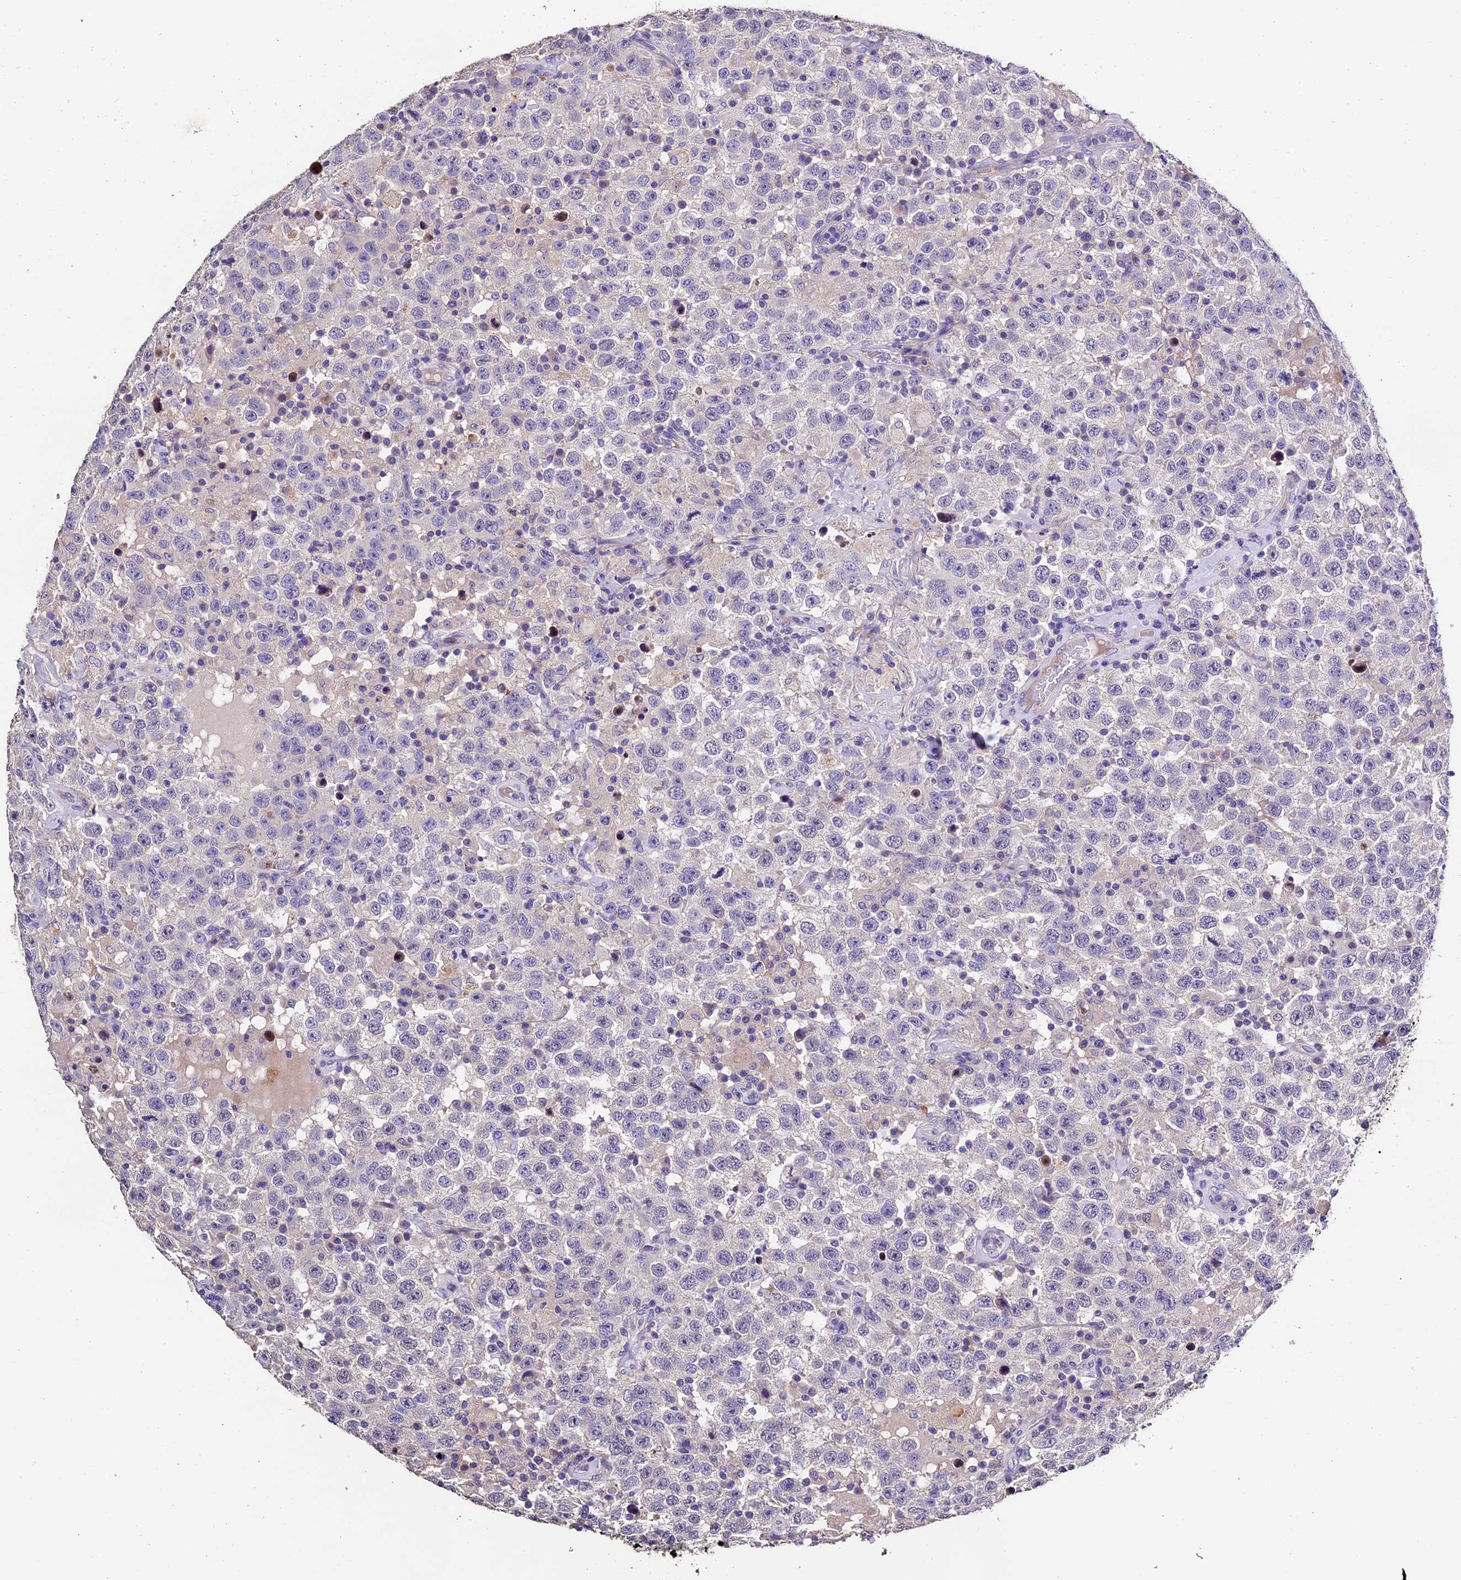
{"staining": {"intensity": "negative", "quantity": "none", "location": "none"}, "tissue": "testis cancer", "cell_type": "Tumor cells", "image_type": "cancer", "snomed": [{"axis": "morphology", "description": "Seminoma, NOS"}, {"axis": "topography", "description": "Testis"}], "caption": "Tumor cells show no significant protein expression in testis cancer (seminoma). (DAB (3,3'-diaminobenzidine) IHC, high magnification).", "gene": "FBXW9", "patient": {"sex": "male", "age": 41}}